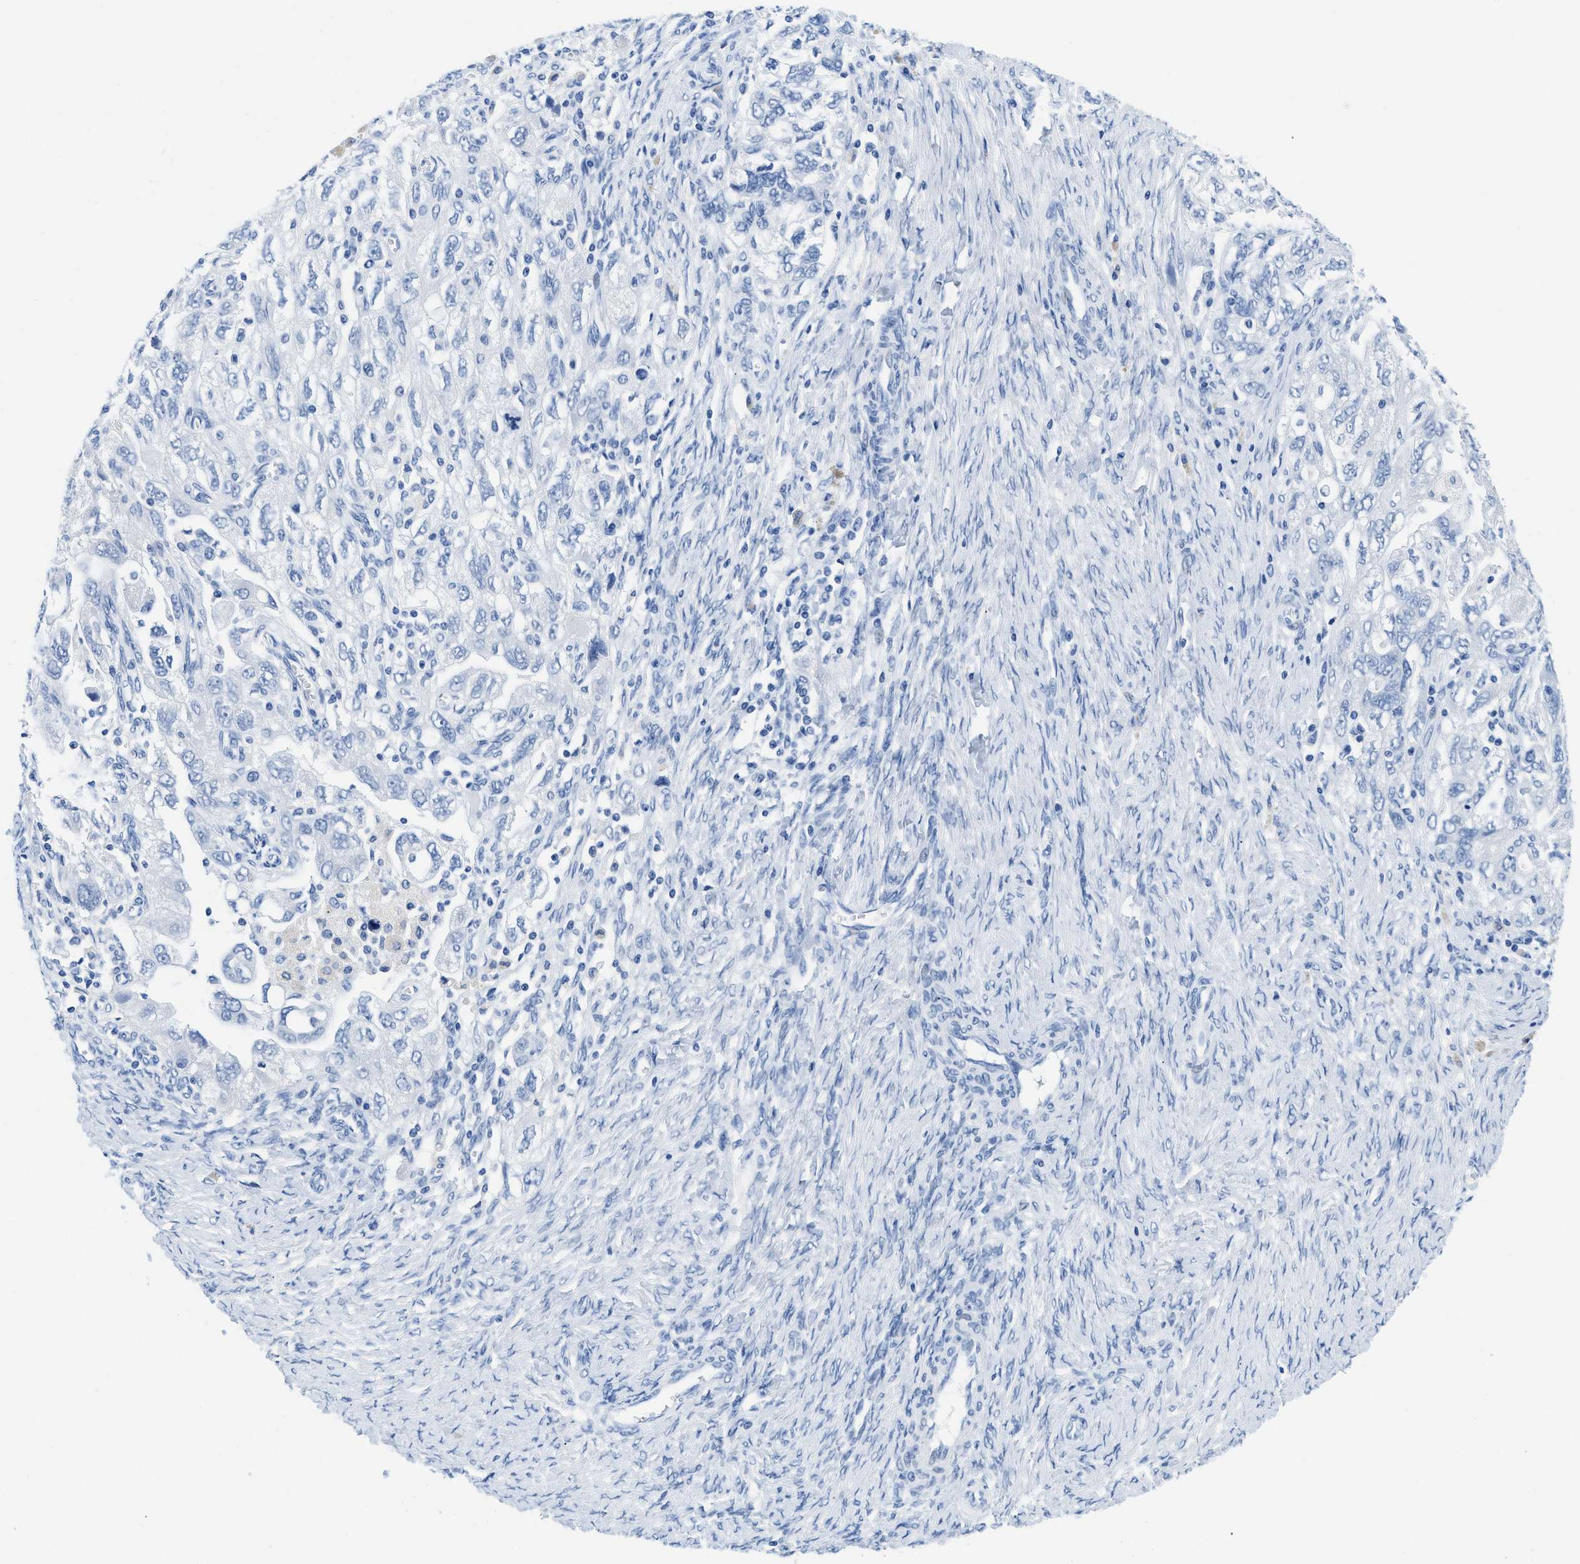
{"staining": {"intensity": "negative", "quantity": "none", "location": "none"}, "tissue": "ovarian cancer", "cell_type": "Tumor cells", "image_type": "cancer", "snomed": [{"axis": "morphology", "description": "Carcinoma, NOS"}, {"axis": "morphology", "description": "Cystadenocarcinoma, serous, NOS"}, {"axis": "topography", "description": "Ovary"}], "caption": "Human ovarian cancer stained for a protein using immunohistochemistry demonstrates no staining in tumor cells.", "gene": "GSN", "patient": {"sex": "female", "age": 69}}